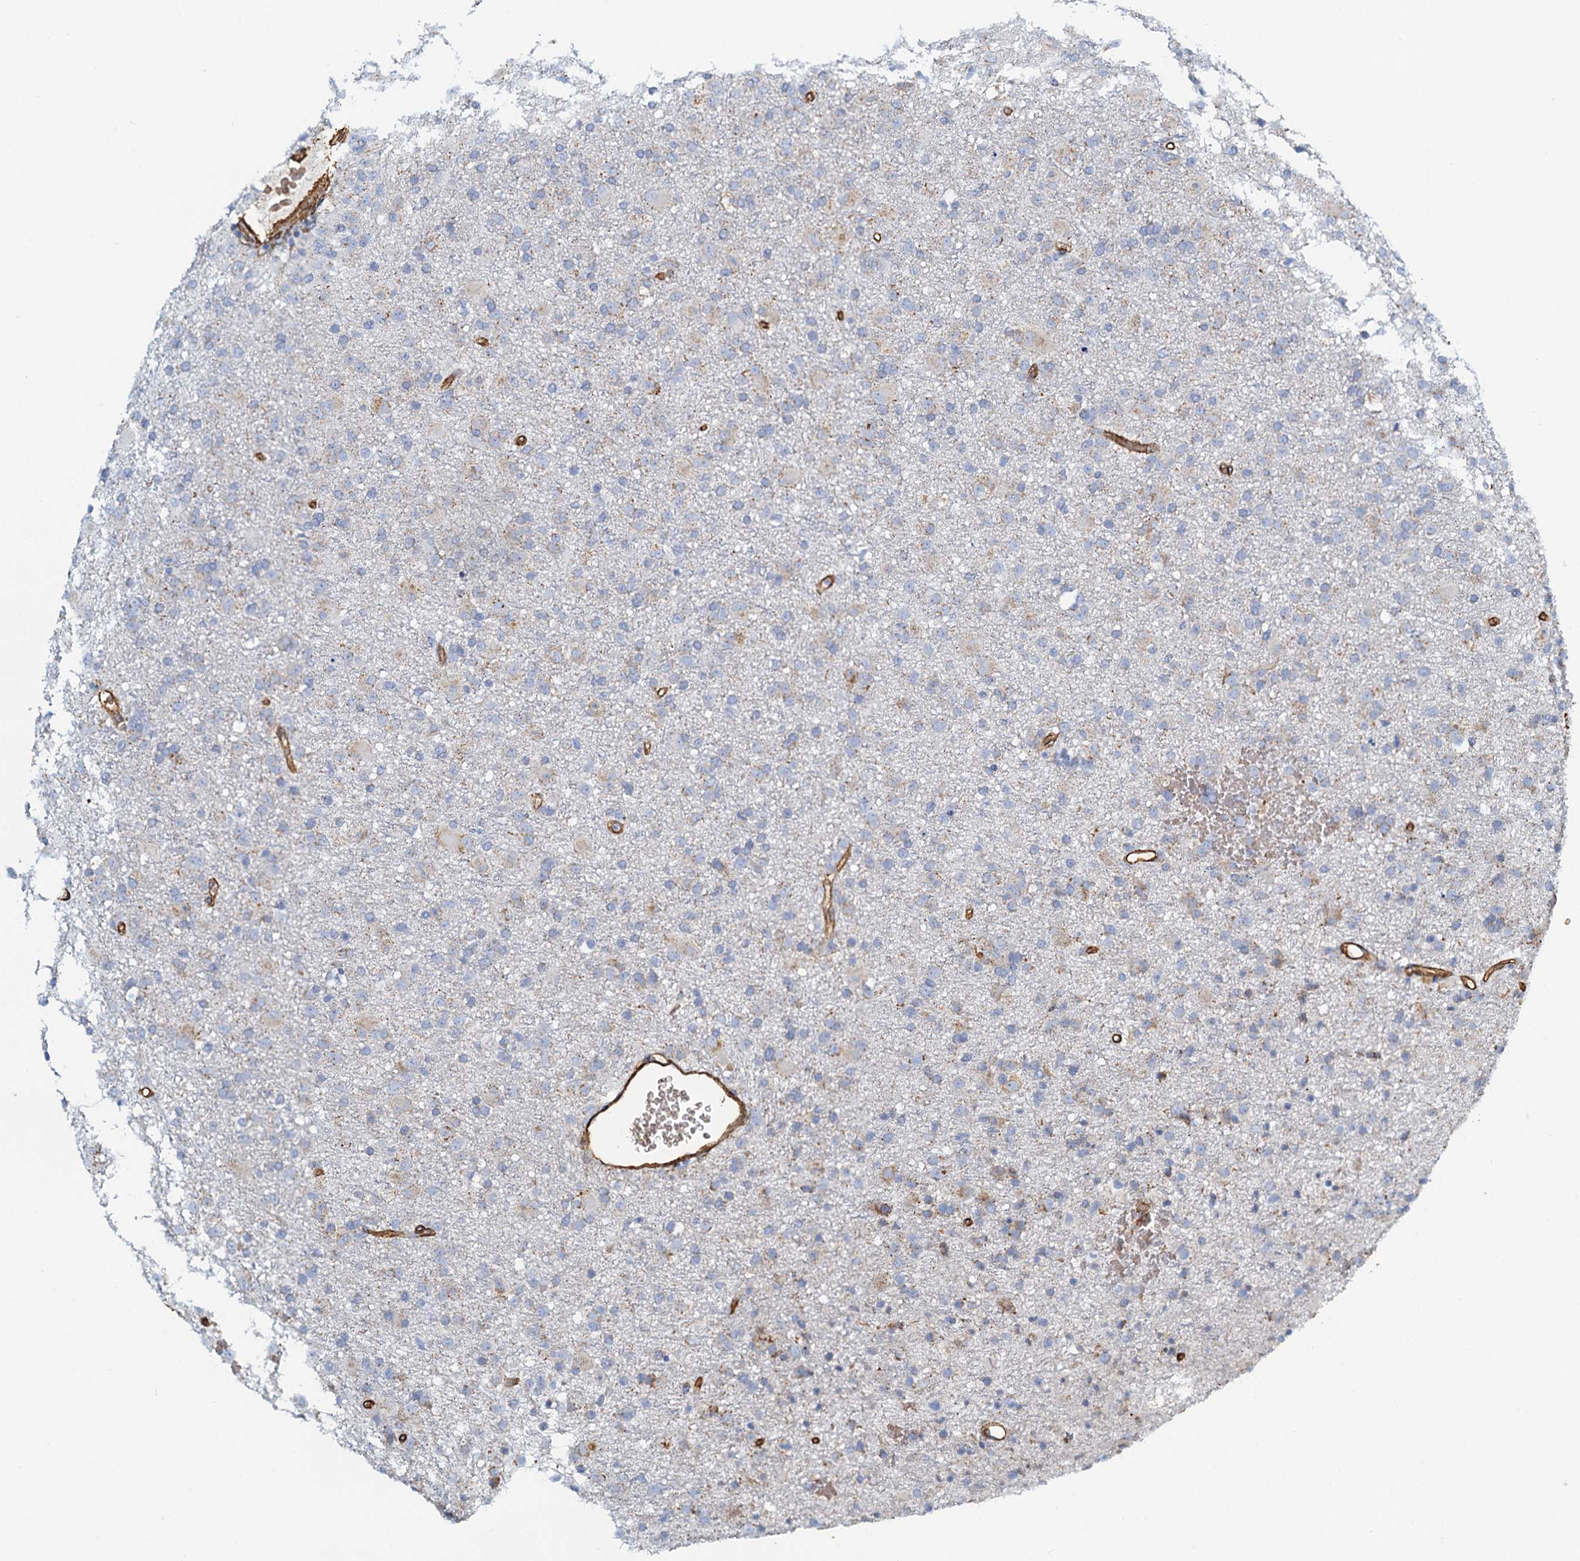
{"staining": {"intensity": "negative", "quantity": "none", "location": "none"}, "tissue": "glioma", "cell_type": "Tumor cells", "image_type": "cancer", "snomed": [{"axis": "morphology", "description": "Glioma, malignant, Low grade"}, {"axis": "topography", "description": "Brain"}], "caption": "Immunohistochemical staining of malignant glioma (low-grade) demonstrates no significant staining in tumor cells. (DAB (3,3'-diaminobenzidine) IHC, high magnification).", "gene": "DGKG", "patient": {"sex": "male", "age": 65}}